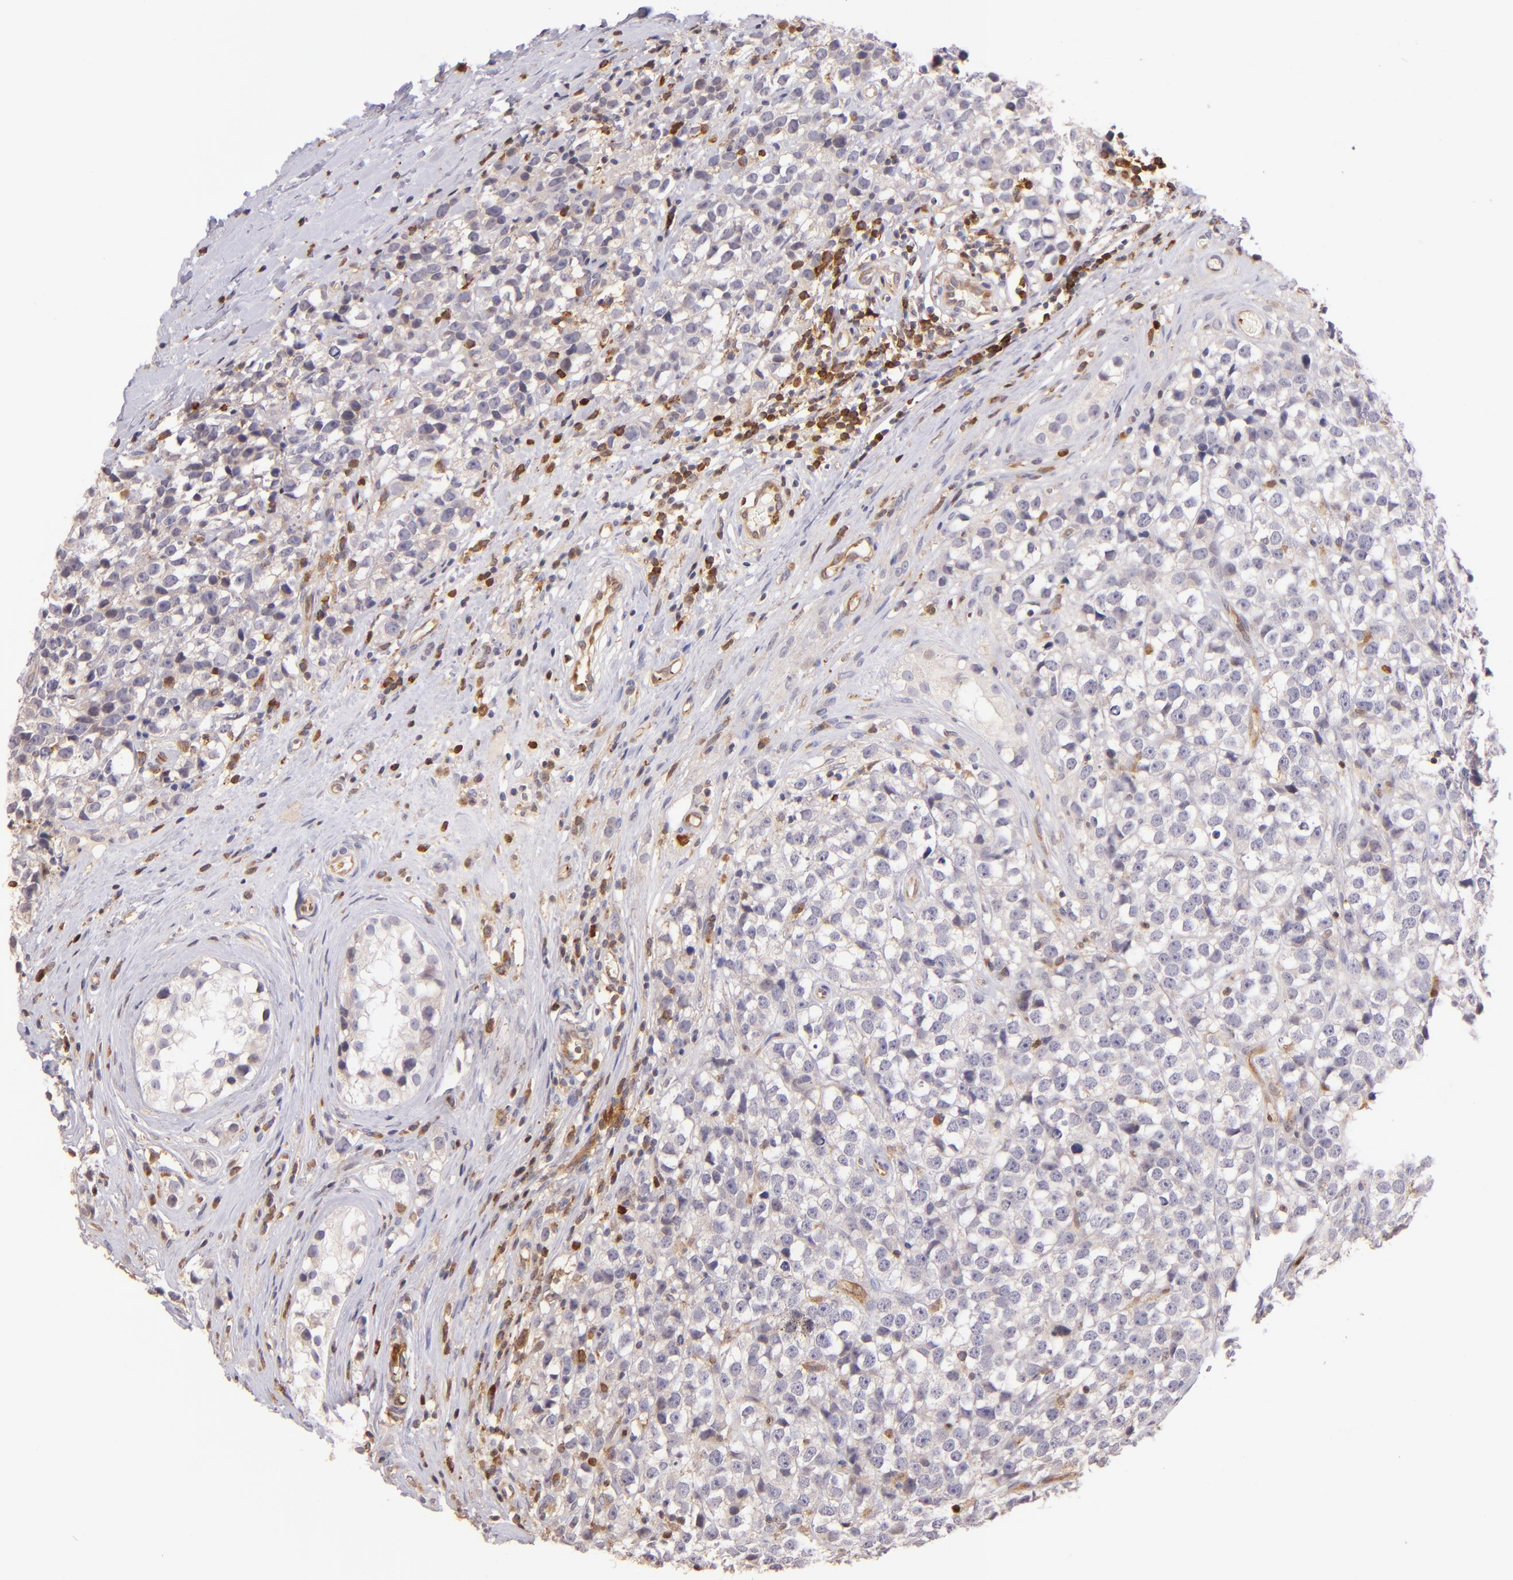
{"staining": {"intensity": "weak", "quantity": "25%-75%", "location": "cytoplasmic/membranous"}, "tissue": "testis cancer", "cell_type": "Tumor cells", "image_type": "cancer", "snomed": [{"axis": "morphology", "description": "Seminoma, NOS"}, {"axis": "topography", "description": "Testis"}], "caption": "Immunohistochemical staining of testis cancer (seminoma) exhibits low levels of weak cytoplasmic/membranous protein staining in about 25%-75% of tumor cells.", "gene": "BTK", "patient": {"sex": "male", "age": 25}}